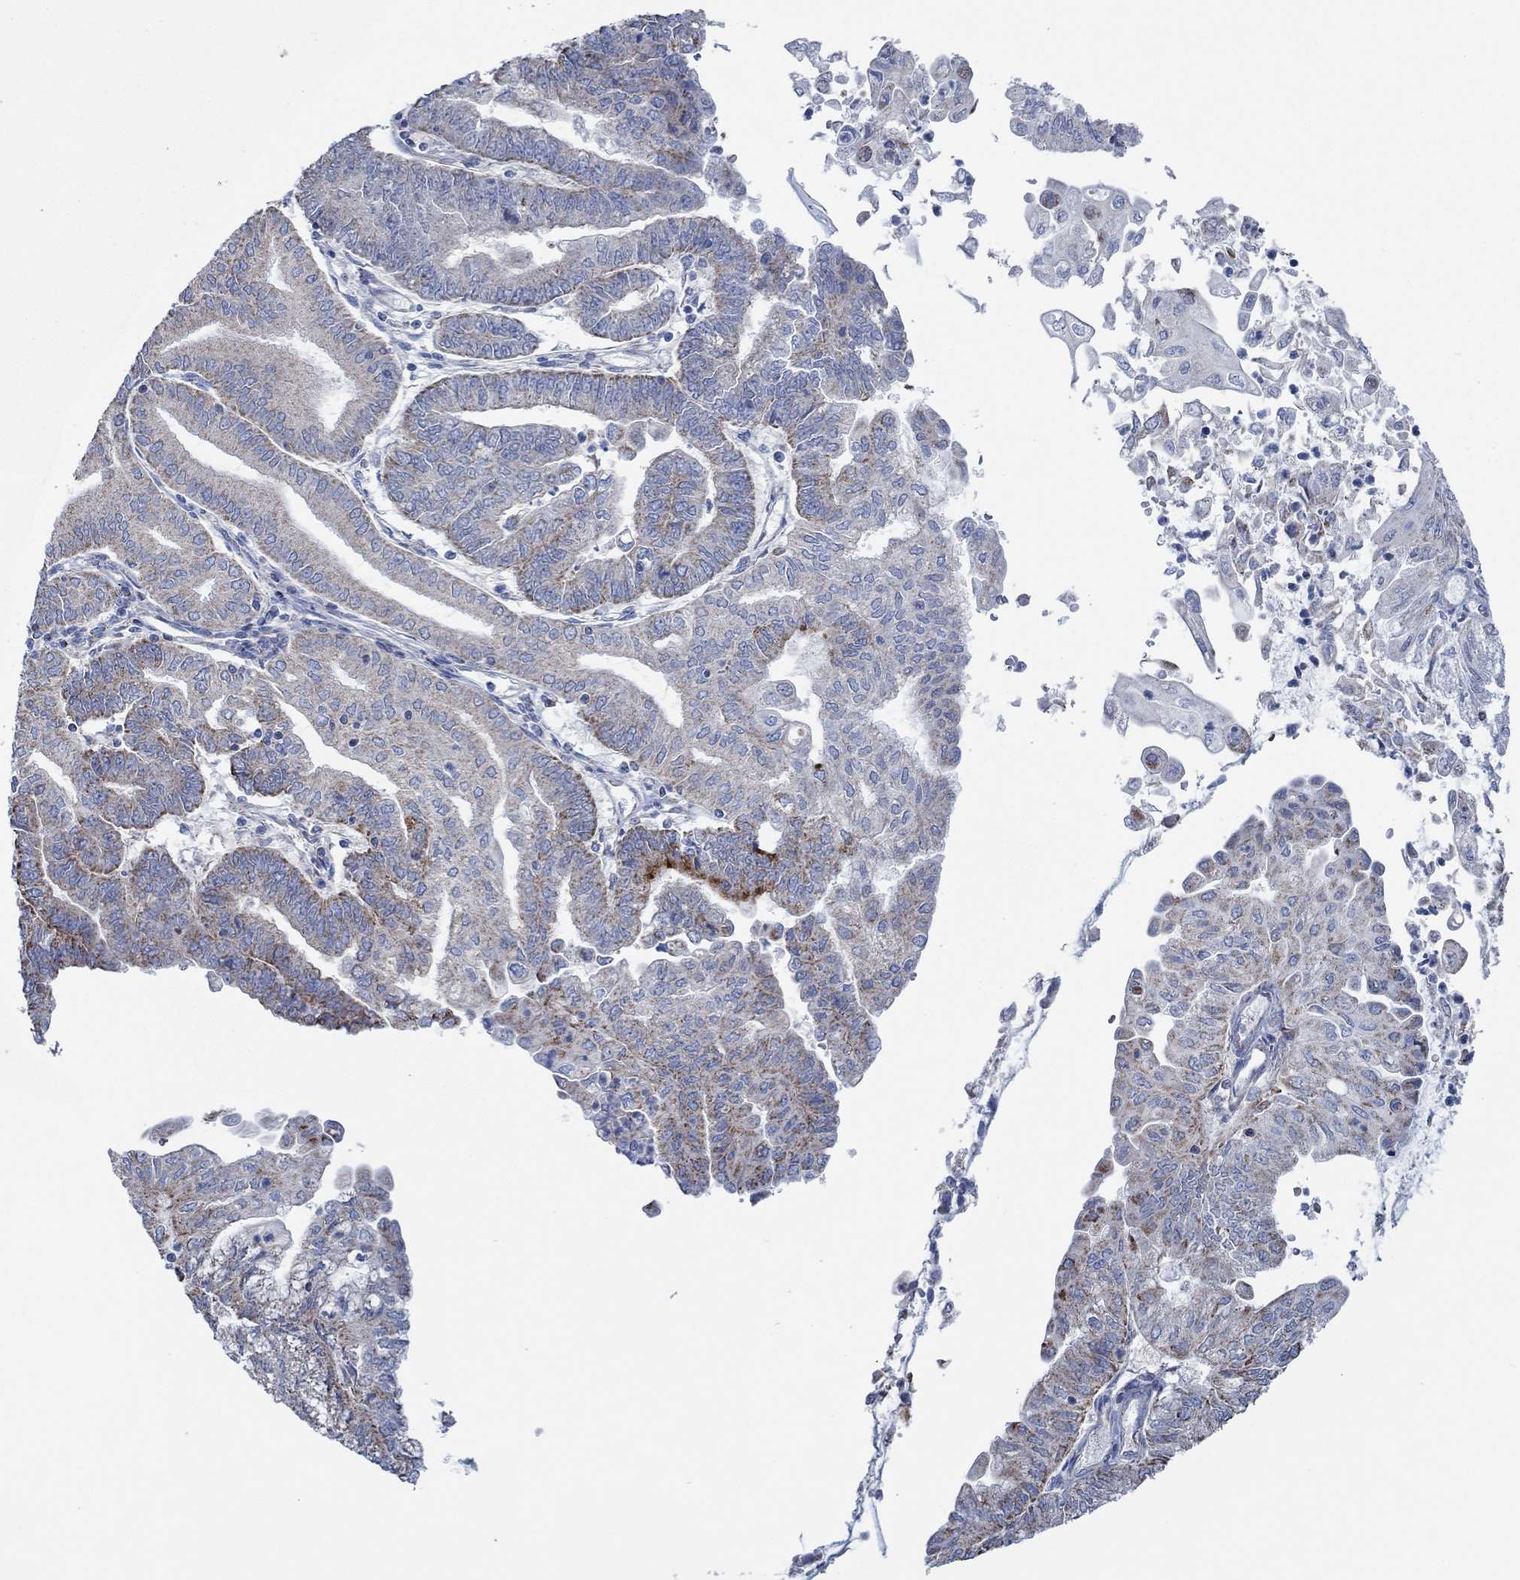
{"staining": {"intensity": "moderate", "quantity": "<25%", "location": "cytoplasmic/membranous"}, "tissue": "endometrial cancer", "cell_type": "Tumor cells", "image_type": "cancer", "snomed": [{"axis": "morphology", "description": "Adenocarcinoma, NOS"}, {"axis": "topography", "description": "Endometrium"}], "caption": "There is low levels of moderate cytoplasmic/membranous expression in tumor cells of endometrial cancer (adenocarcinoma), as demonstrated by immunohistochemical staining (brown color).", "gene": "GLOD5", "patient": {"sex": "female", "age": 55}}